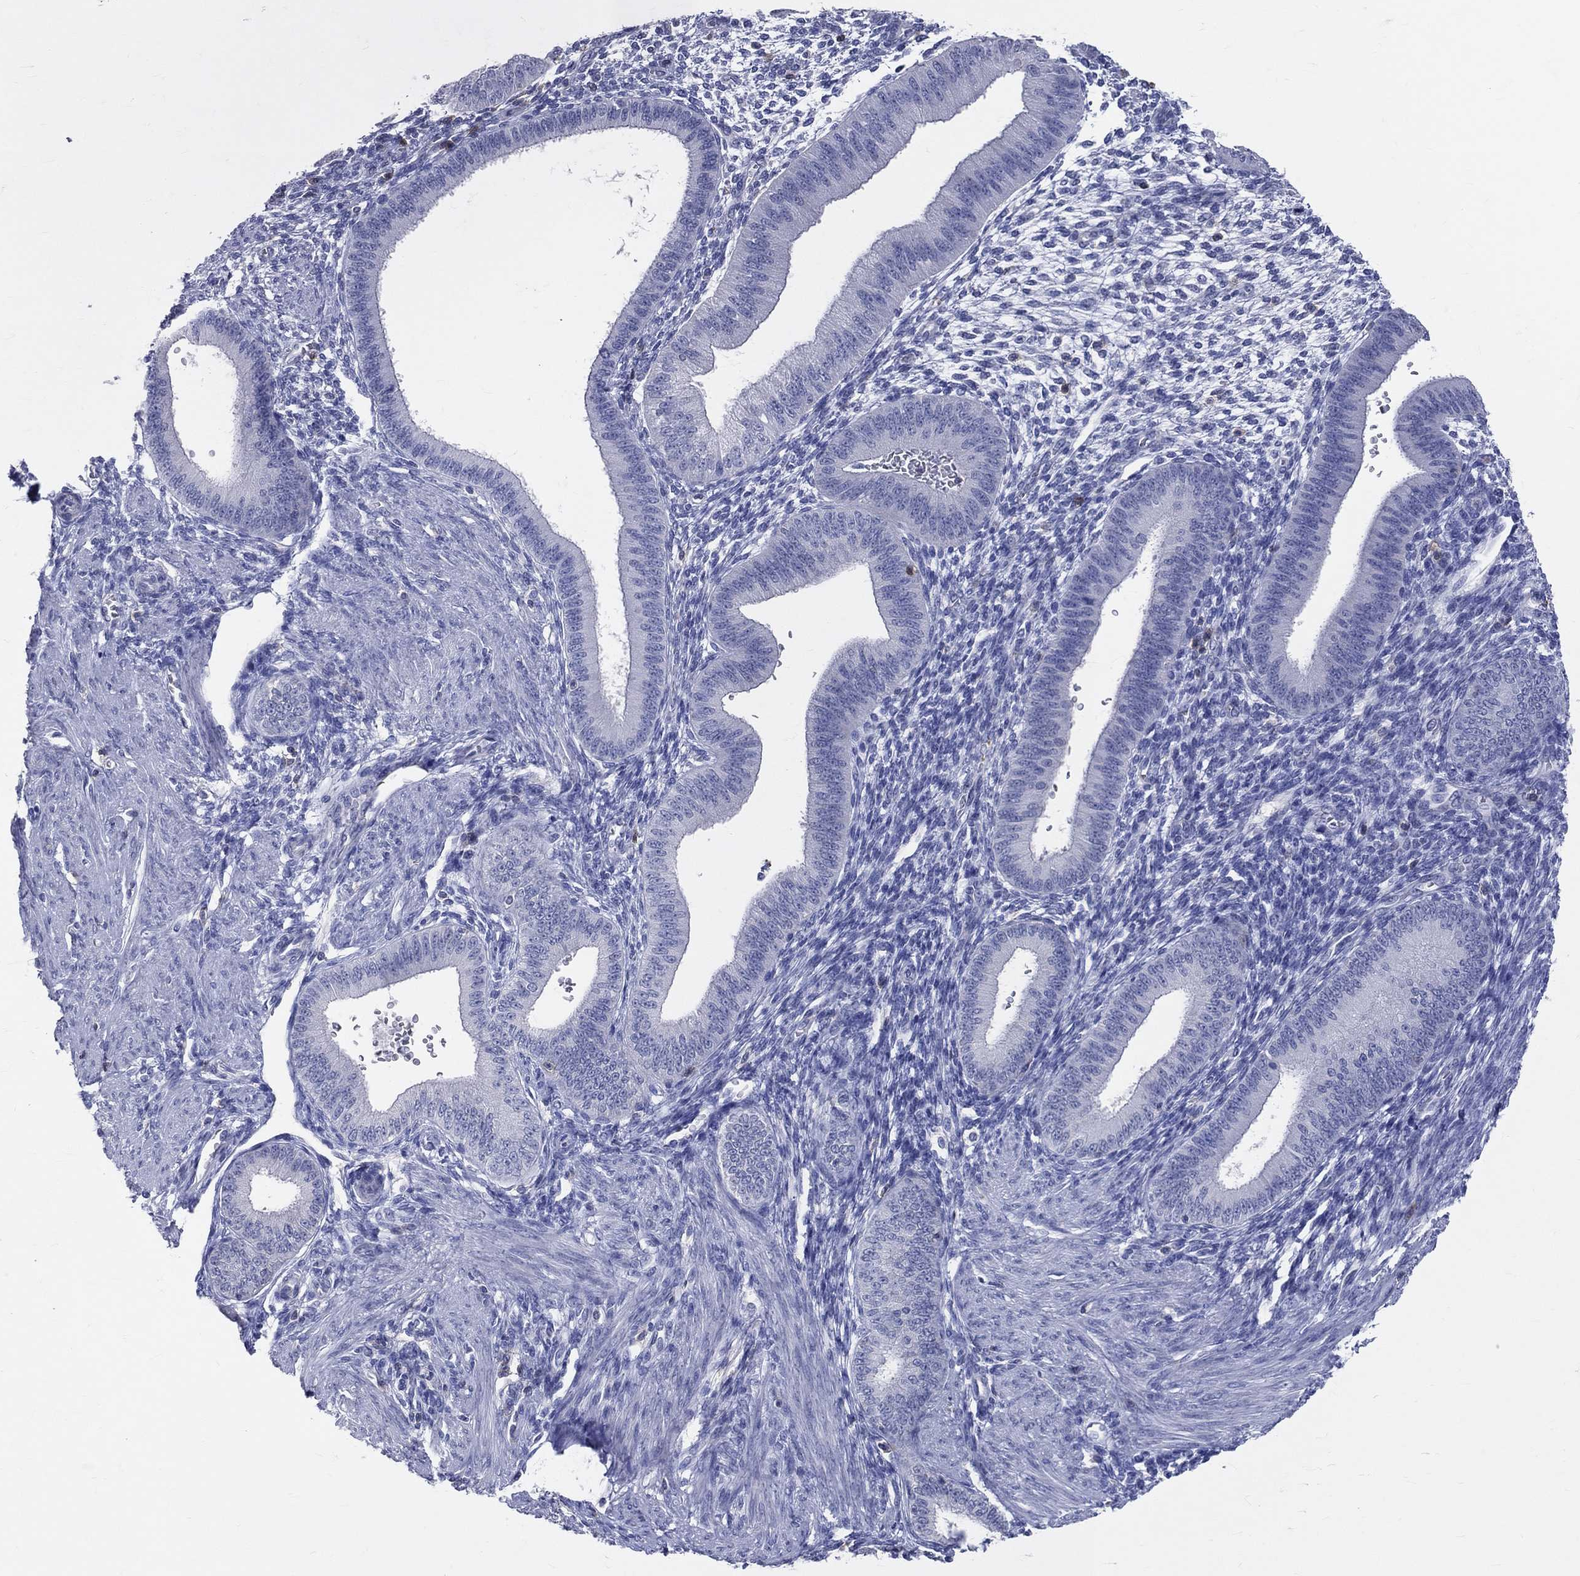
{"staining": {"intensity": "negative", "quantity": "none", "location": "none"}, "tissue": "endometrium", "cell_type": "Cells in endometrial stroma", "image_type": "normal", "snomed": [{"axis": "morphology", "description": "Normal tissue, NOS"}, {"axis": "topography", "description": "Endometrium"}], "caption": "Cells in endometrial stroma show no significant protein staining in normal endometrium. The staining was performed using DAB (3,3'-diaminobenzidine) to visualize the protein expression in brown, while the nuclei were stained in blue with hematoxylin (Magnification: 20x).", "gene": "LAT", "patient": {"sex": "female", "age": 39}}